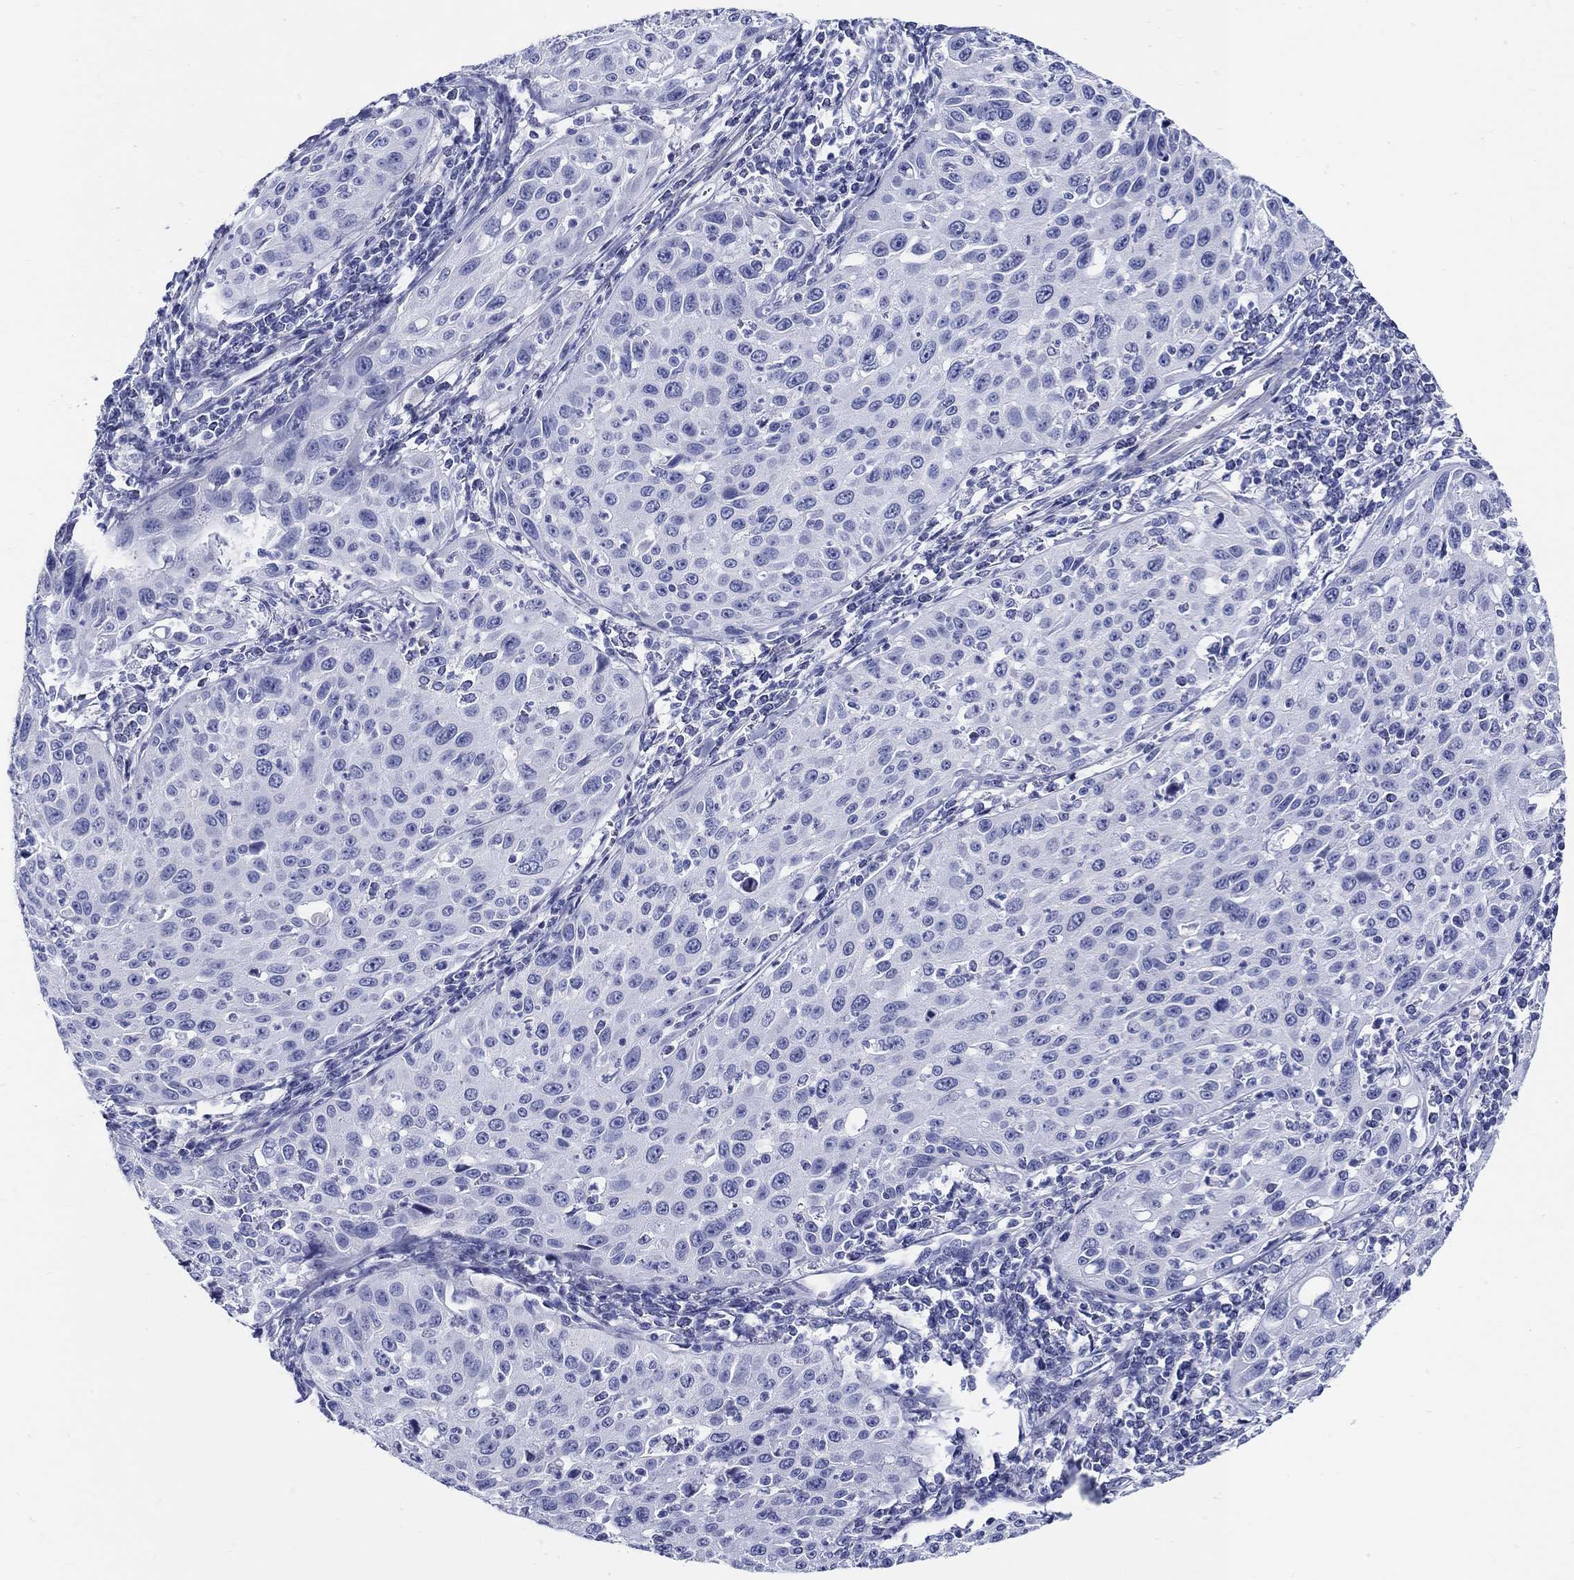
{"staining": {"intensity": "negative", "quantity": "none", "location": "none"}, "tissue": "cervical cancer", "cell_type": "Tumor cells", "image_type": "cancer", "snomed": [{"axis": "morphology", "description": "Squamous cell carcinoma, NOS"}, {"axis": "topography", "description": "Cervix"}], "caption": "Tumor cells are negative for brown protein staining in cervical squamous cell carcinoma. The staining is performed using DAB (3,3'-diaminobenzidine) brown chromogen with nuclei counter-stained in using hematoxylin.", "gene": "CRYGS", "patient": {"sex": "female", "age": 26}}